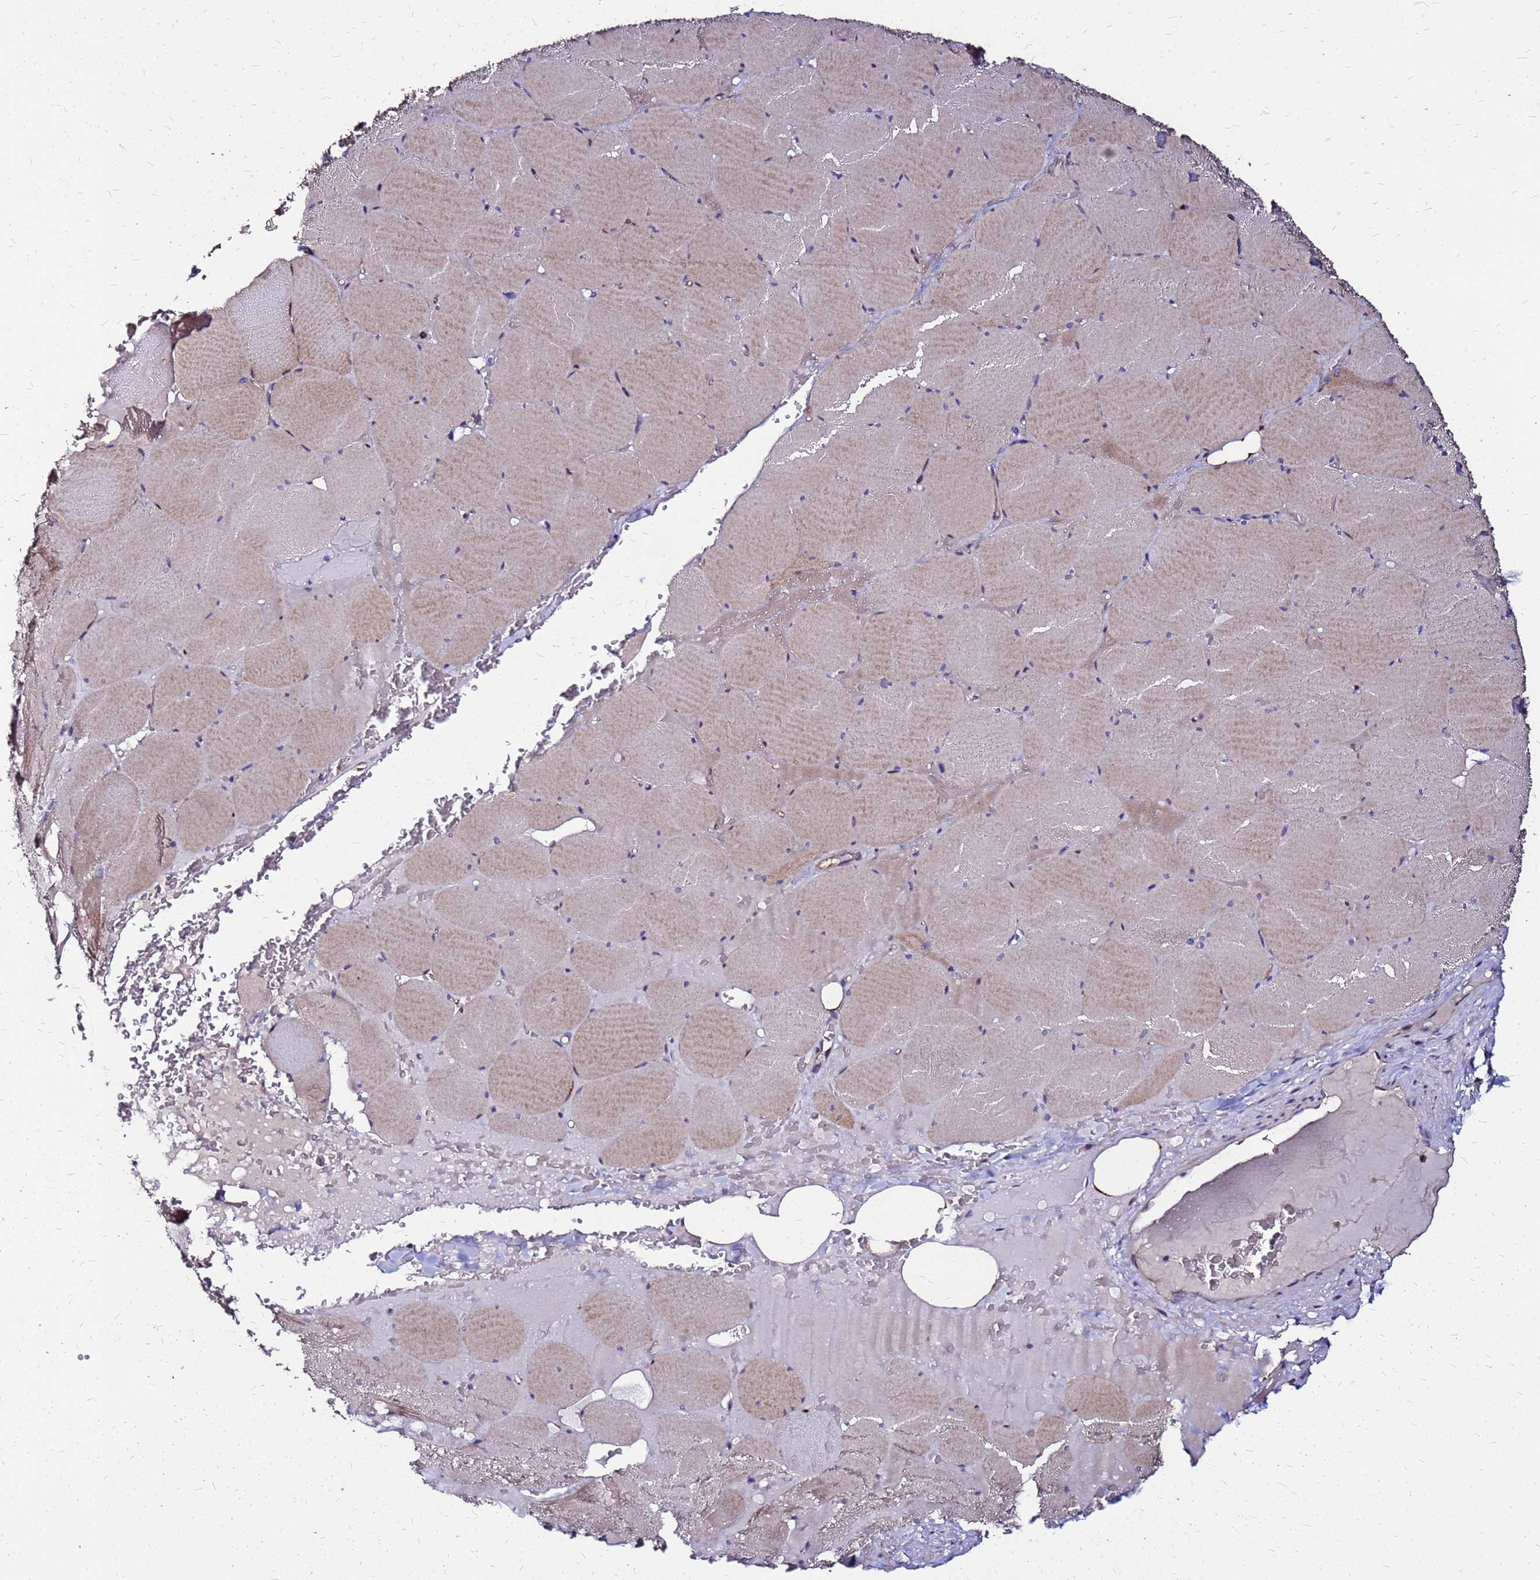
{"staining": {"intensity": "weak", "quantity": ">75%", "location": "cytoplasmic/membranous"}, "tissue": "skeletal muscle", "cell_type": "Myocytes", "image_type": "normal", "snomed": [{"axis": "morphology", "description": "Normal tissue, NOS"}, {"axis": "topography", "description": "Skeletal muscle"}, {"axis": "topography", "description": "Head-Neck"}], "caption": "The histopathology image exhibits immunohistochemical staining of benign skeletal muscle. There is weak cytoplasmic/membranous positivity is identified in about >75% of myocytes.", "gene": "ARHGEF35", "patient": {"sex": "male", "age": 66}}